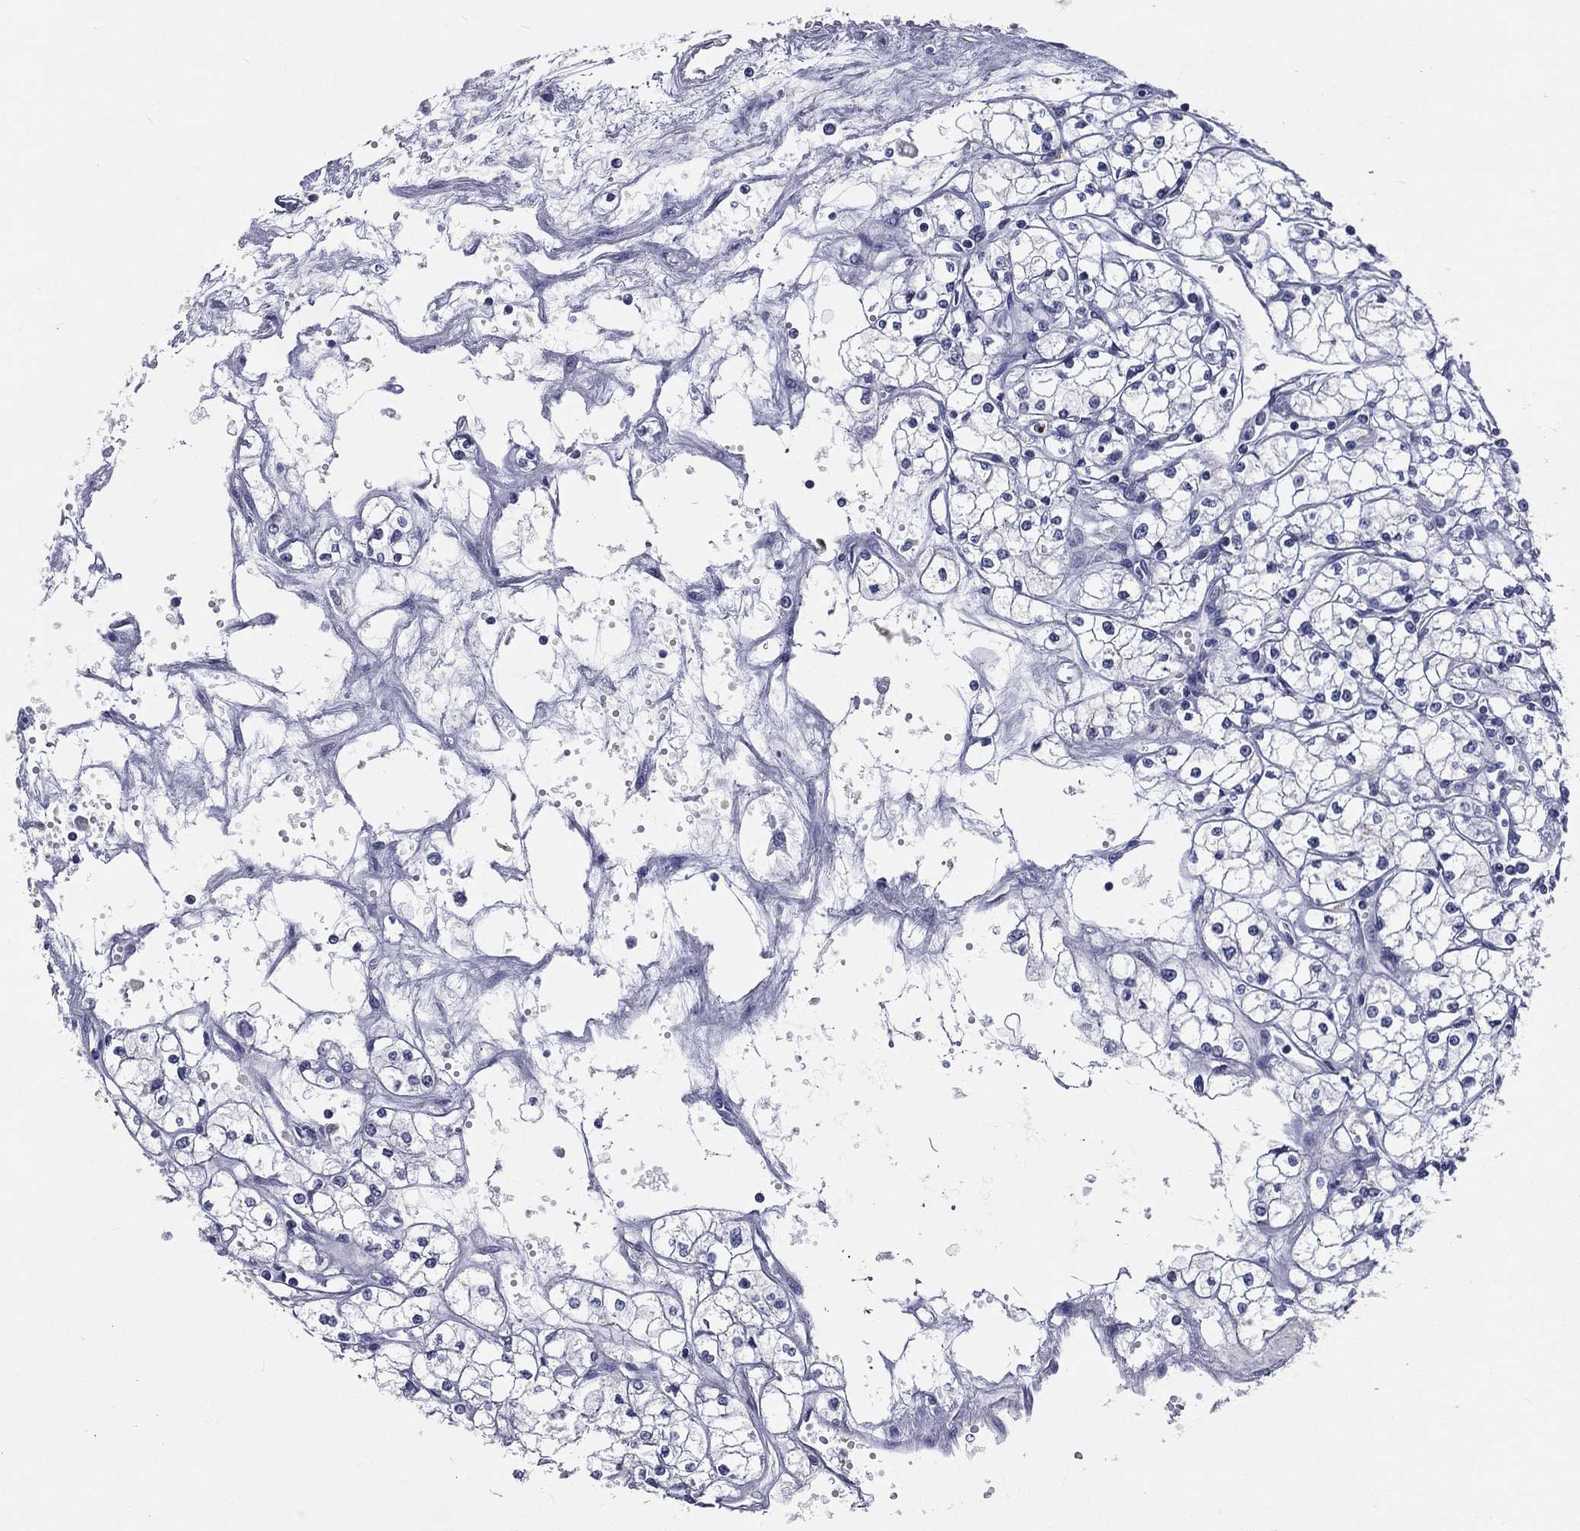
{"staining": {"intensity": "negative", "quantity": "none", "location": "none"}, "tissue": "renal cancer", "cell_type": "Tumor cells", "image_type": "cancer", "snomed": [{"axis": "morphology", "description": "Adenocarcinoma, NOS"}, {"axis": "topography", "description": "Kidney"}], "caption": "Immunohistochemistry (IHC) photomicrograph of neoplastic tissue: human renal cancer stained with DAB (3,3'-diaminobenzidine) reveals no significant protein positivity in tumor cells.", "gene": "IFT27", "patient": {"sex": "male", "age": 67}}